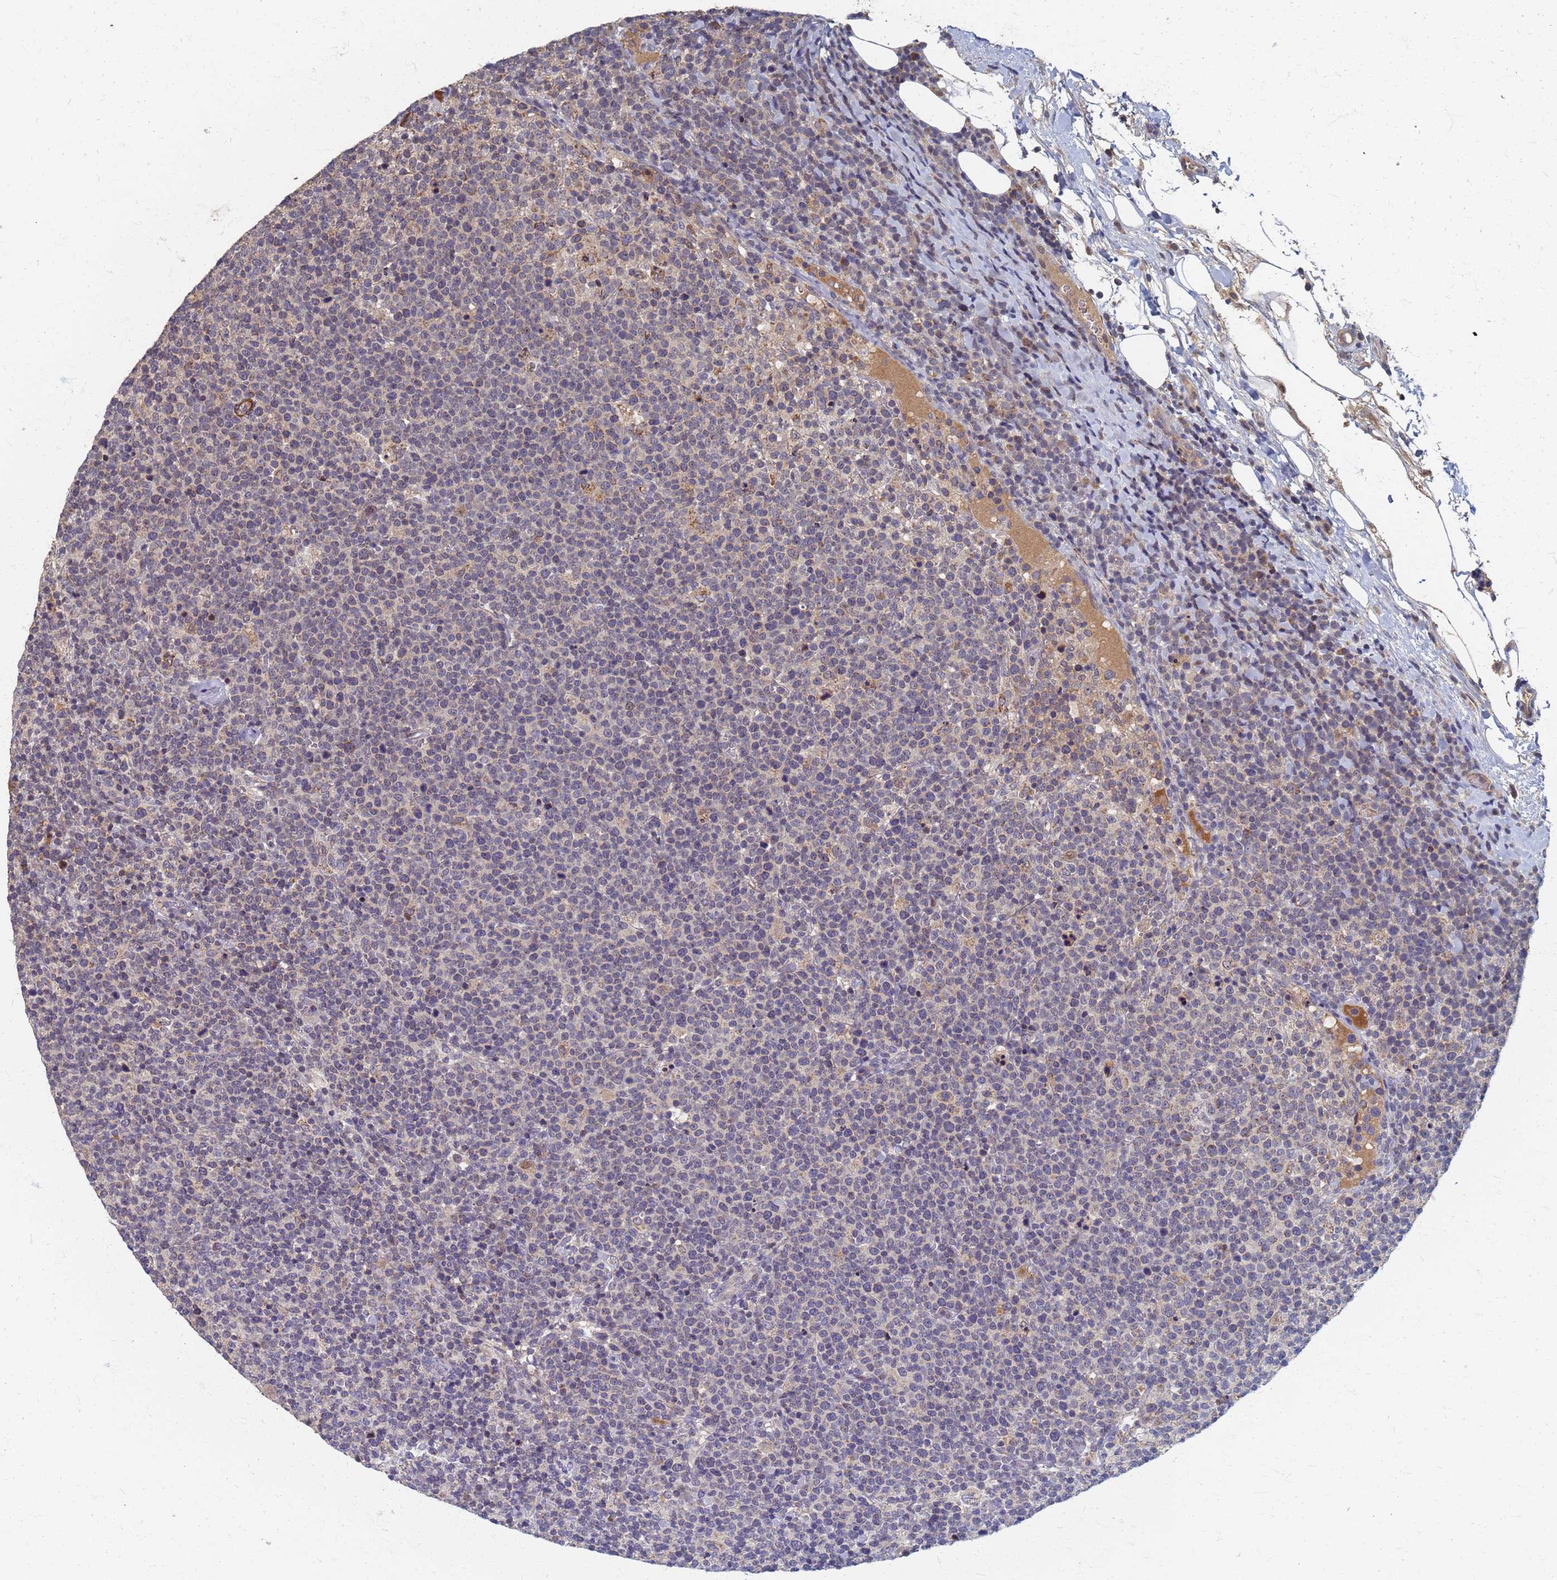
{"staining": {"intensity": "weak", "quantity": "<25%", "location": "cytoplasmic/membranous"}, "tissue": "lymphoma", "cell_type": "Tumor cells", "image_type": "cancer", "snomed": [{"axis": "morphology", "description": "Malignant lymphoma, non-Hodgkin's type, High grade"}, {"axis": "topography", "description": "Lymph node"}], "caption": "Human lymphoma stained for a protein using immunohistochemistry shows no staining in tumor cells.", "gene": "ATPAF1", "patient": {"sex": "male", "age": 61}}